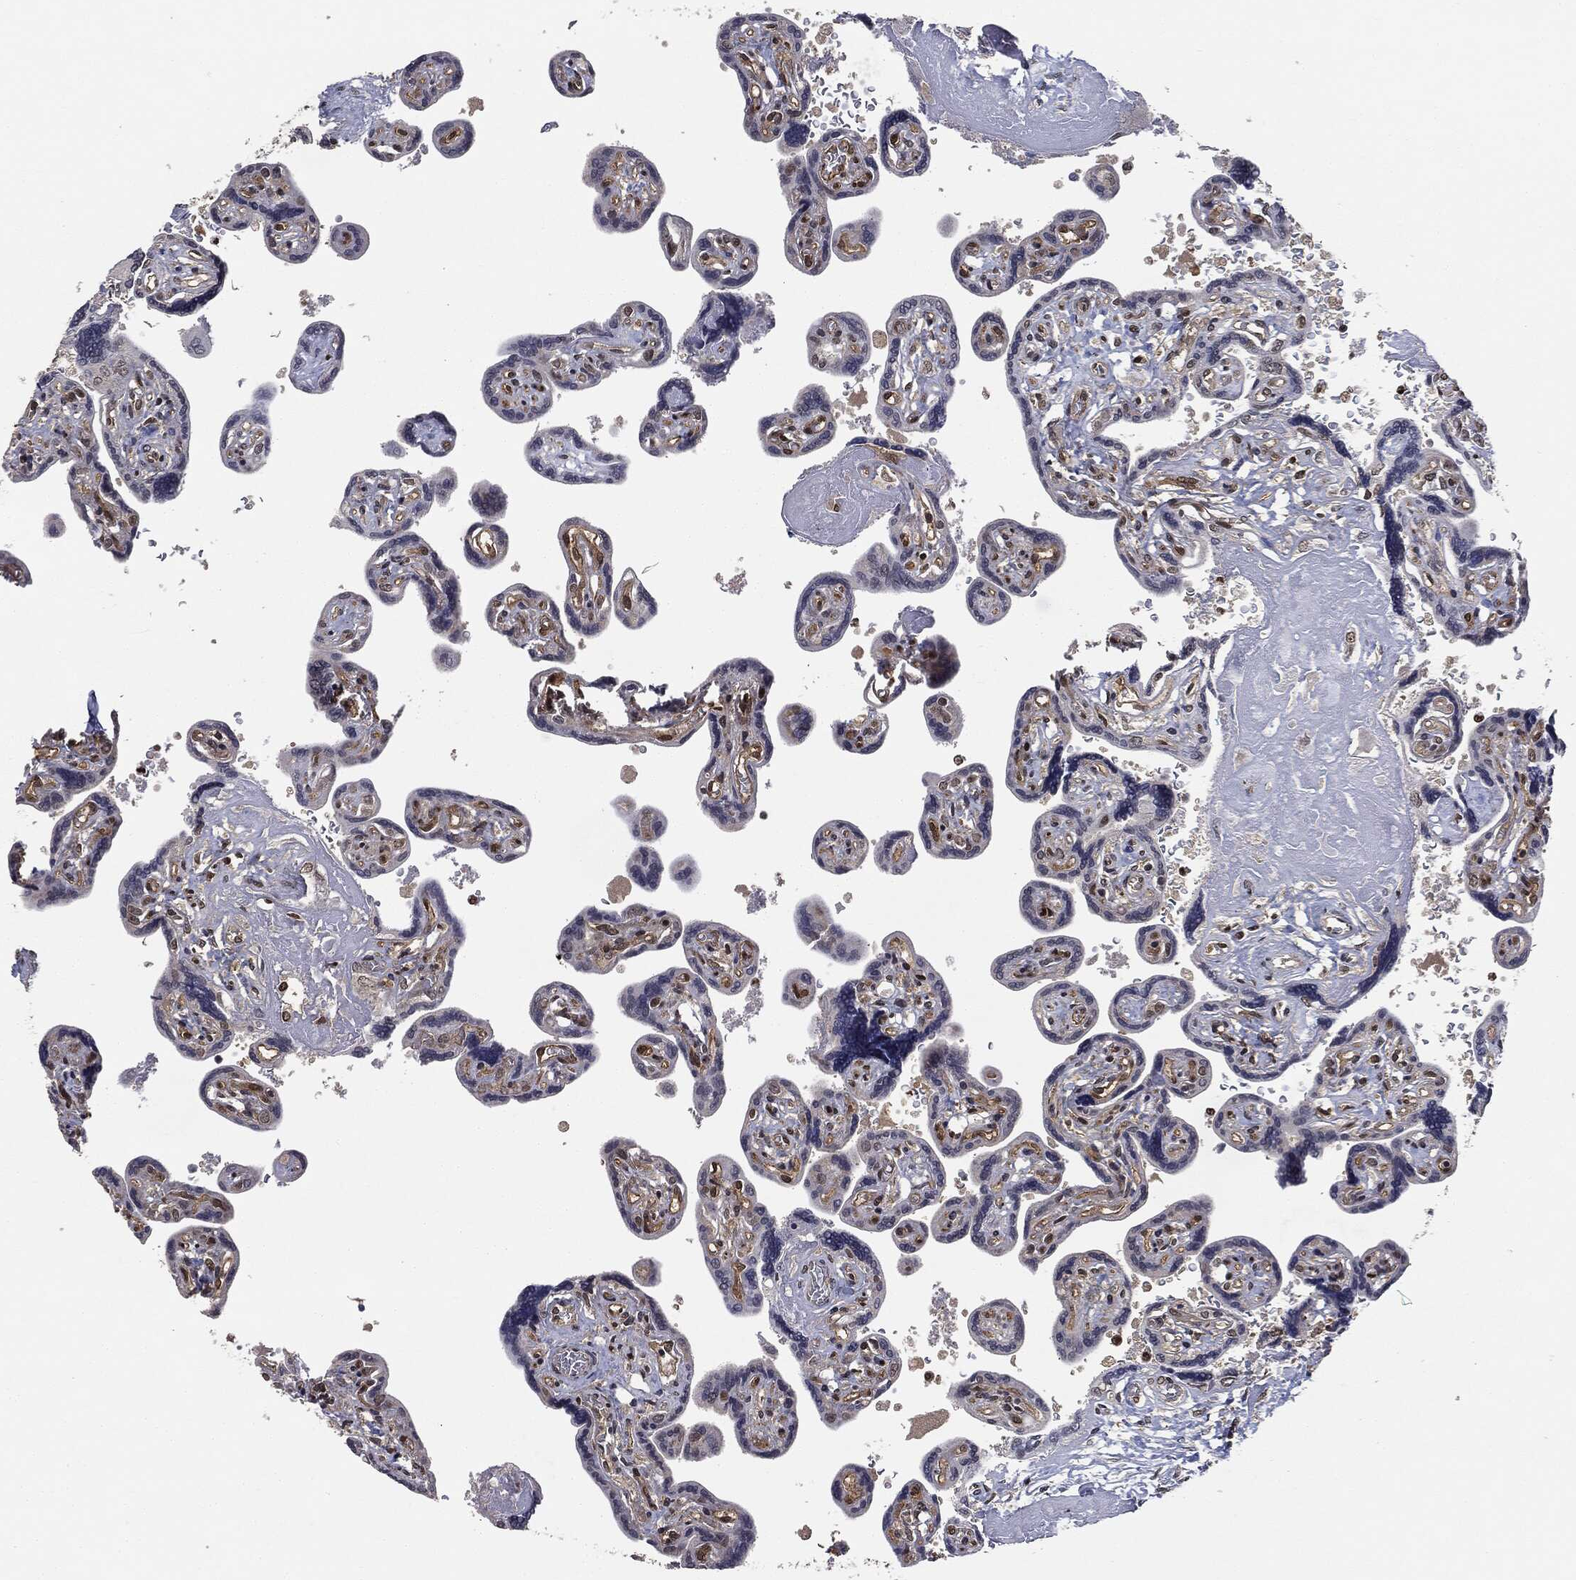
{"staining": {"intensity": "strong", "quantity": "25%-75%", "location": "nuclear"}, "tissue": "placenta", "cell_type": "Decidual cells", "image_type": "normal", "snomed": [{"axis": "morphology", "description": "Normal tissue, NOS"}, {"axis": "topography", "description": "Placenta"}], "caption": "A high amount of strong nuclear staining is seen in approximately 25%-75% of decidual cells in normal placenta. The staining is performed using DAB (3,3'-diaminobenzidine) brown chromogen to label protein expression. The nuclei are counter-stained blue using hematoxylin.", "gene": "TBC1D22A", "patient": {"sex": "female", "age": 32}}